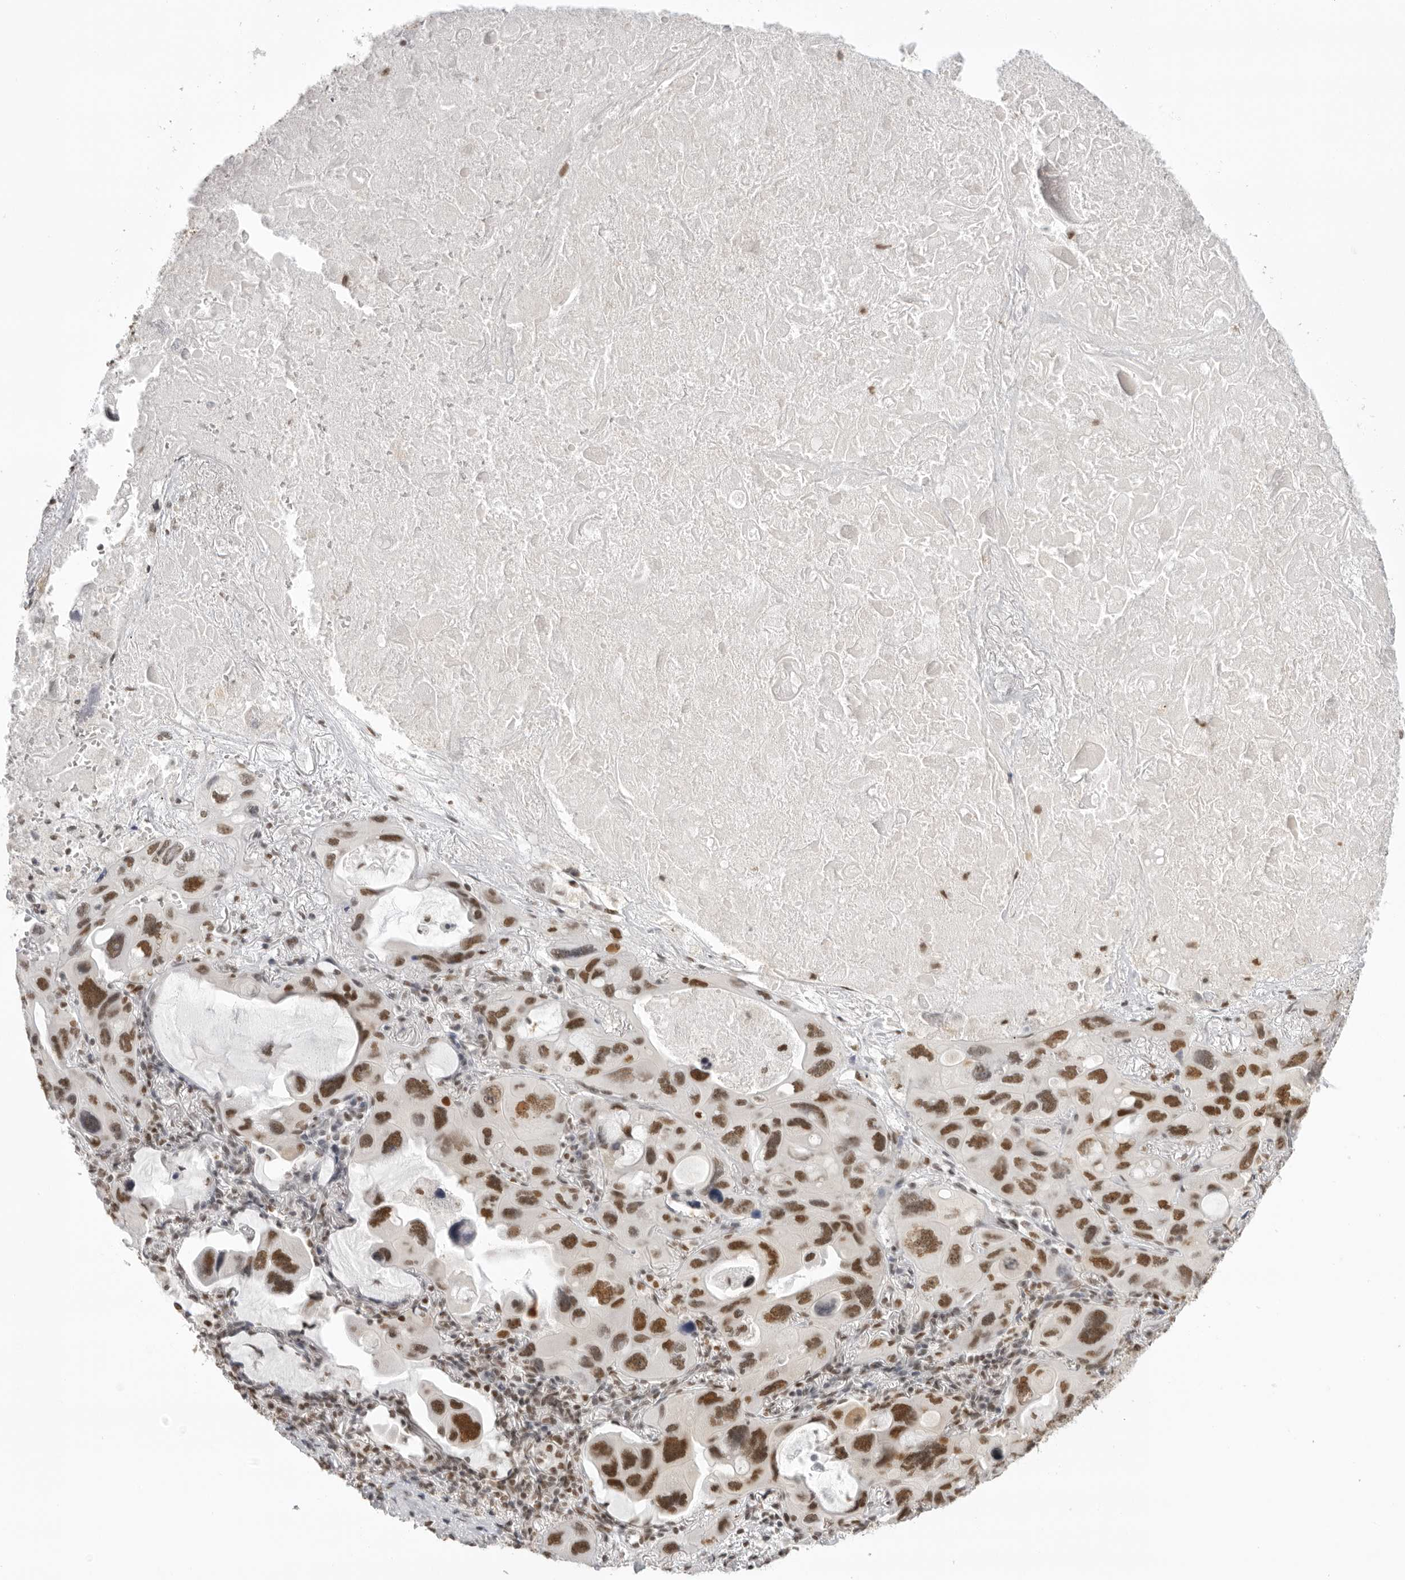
{"staining": {"intensity": "strong", "quantity": ">75%", "location": "nuclear"}, "tissue": "lung cancer", "cell_type": "Tumor cells", "image_type": "cancer", "snomed": [{"axis": "morphology", "description": "Squamous cell carcinoma, NOS"}, {"axis": "topography", "description": "Lung"}], "caption": "This image demonstrates immunohistochemistry (IHC) staining of human lung cancer (squamous cell carcinoma), with high strong nuclear staining in about >75% of tumor cells.", "gene": "RPA2", "patient": {"sex": "female", "age": 73}}